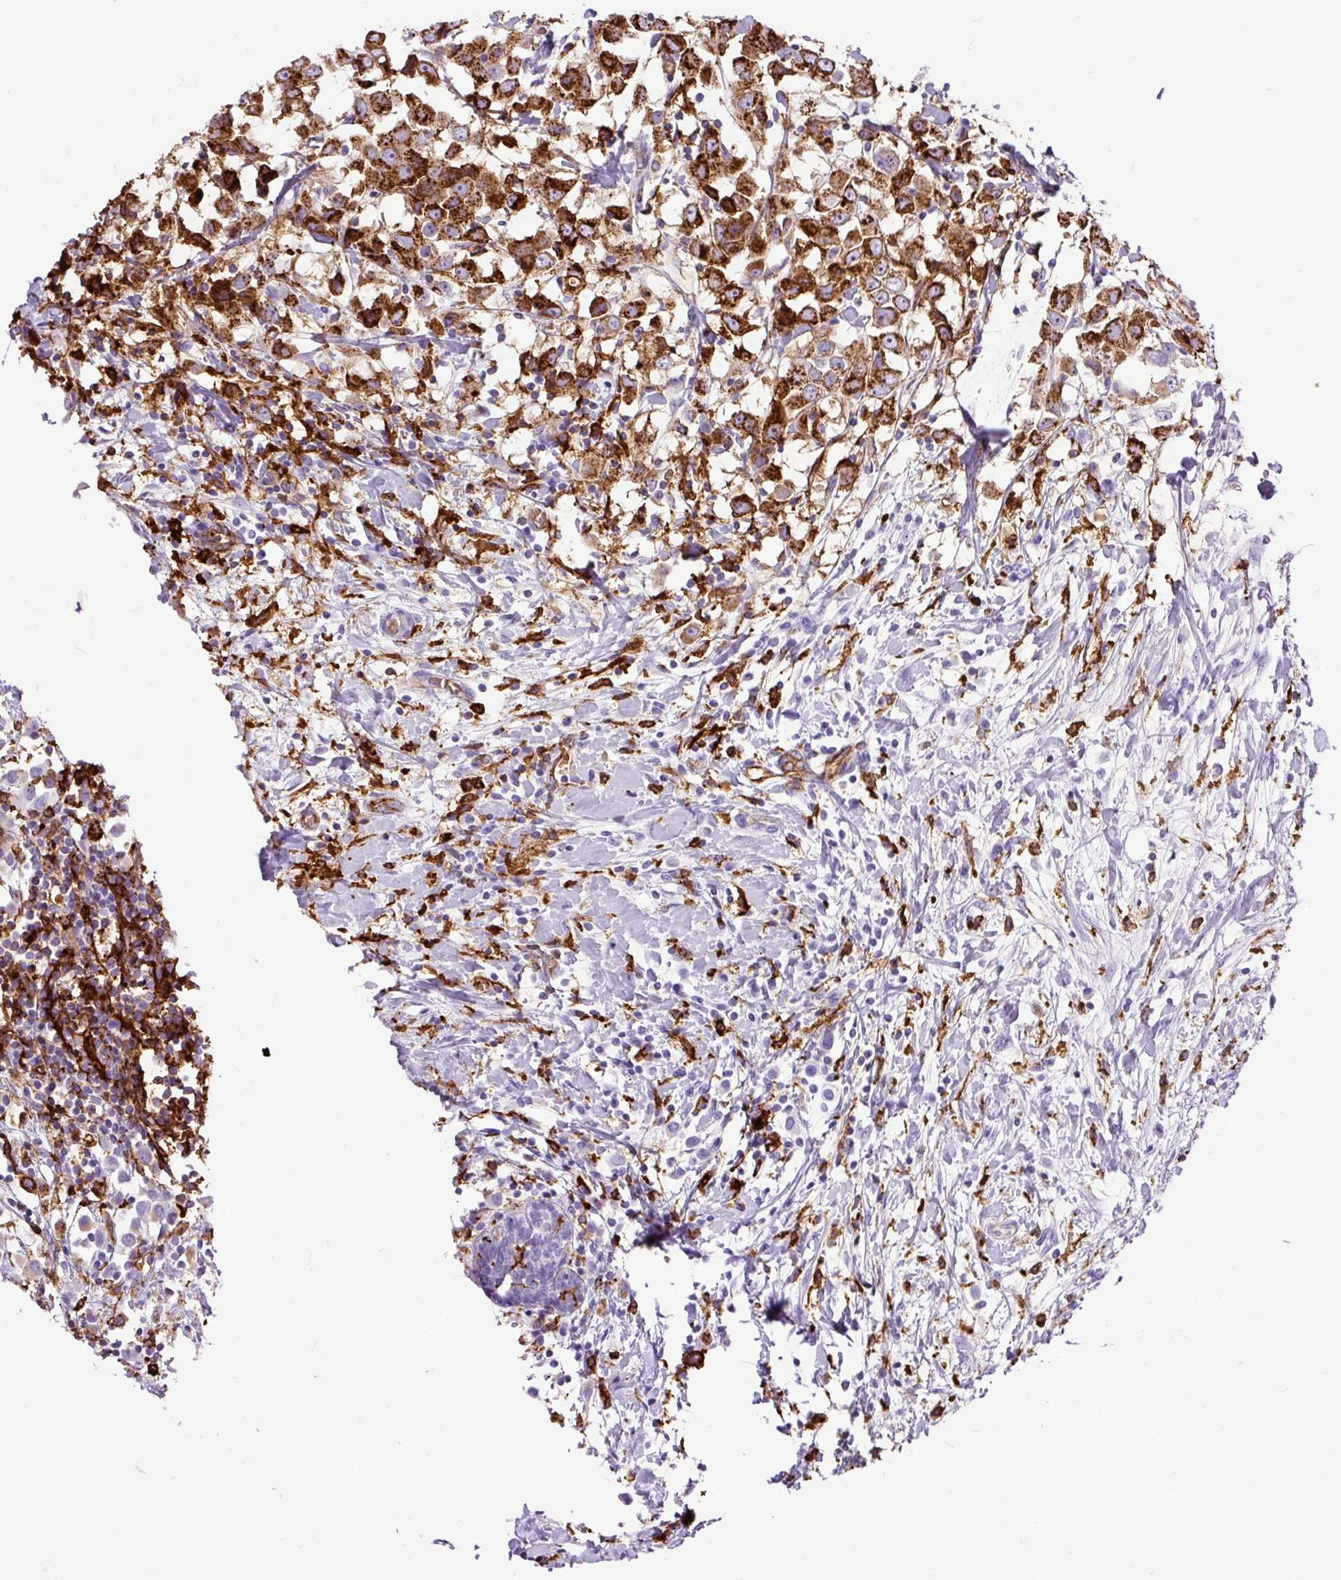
{"staining": {"intensity": "strong", "quantity": ">75%", "location": "cytoplasmic/membranous"}, "tissue": "breast cancer", "cell_type": "Tumor cells", "image_type": "cancer", "snomed": [{"axis": "morphology", "description": "Duct carcinoma"}, {"axis": "topography", "description": "Breast"}], "caption": "IHC histopathology image of neoplastic tissue: breast cancer (infiltrating ductal carcinoma) stained using immunohistochemistry displays high levels of strong protein expression localized specifically in the cytoplasmic/membranous of tumor cells, appearing as a cytoplasmic/membranous brown color.", "gene": "HLA-DRA", "patient": {"sex": "female", "age": 61}}